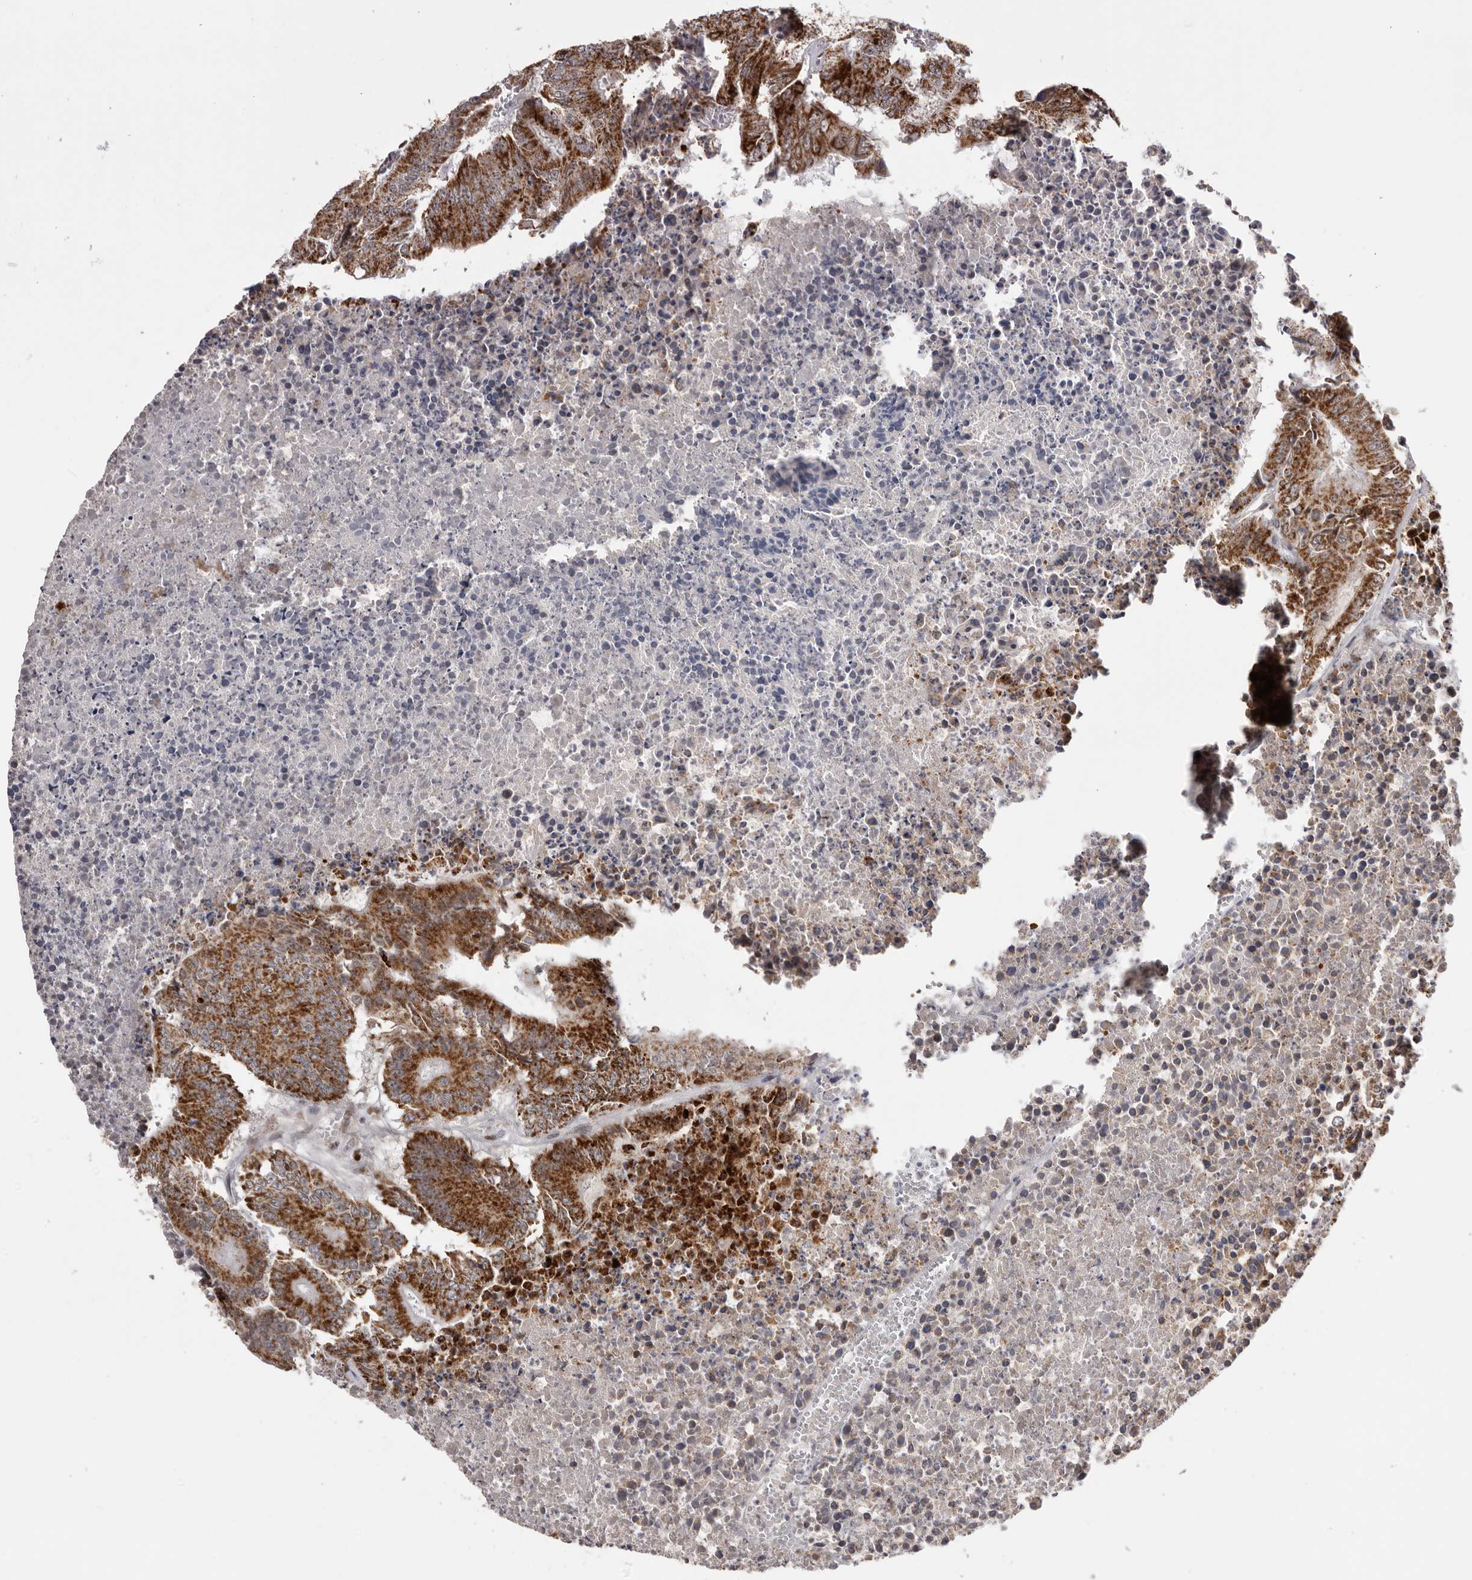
{"staining": {"intensity": "strong", "quantity": ">75%", "location": "cytoplasmic/membranous"}, "tissue": "colorectal cancer", "cell_type": "Tumor cells", "image_type": "cancer", "snomed": [{"axis": "morphology", "description": "Adenocarcinoma, NOS"}, {"axis": "topography", "description": "Colon"}], "caption": "Approximately >75% of tumor cells in colorectal cancer (adenocarcinoma) display strong cytoplasmic/membranous protein staining as visualized by brown immunohistochemical staining.", "gene": "C17orf99", "patient": {"sex": "male", "age": 87}}